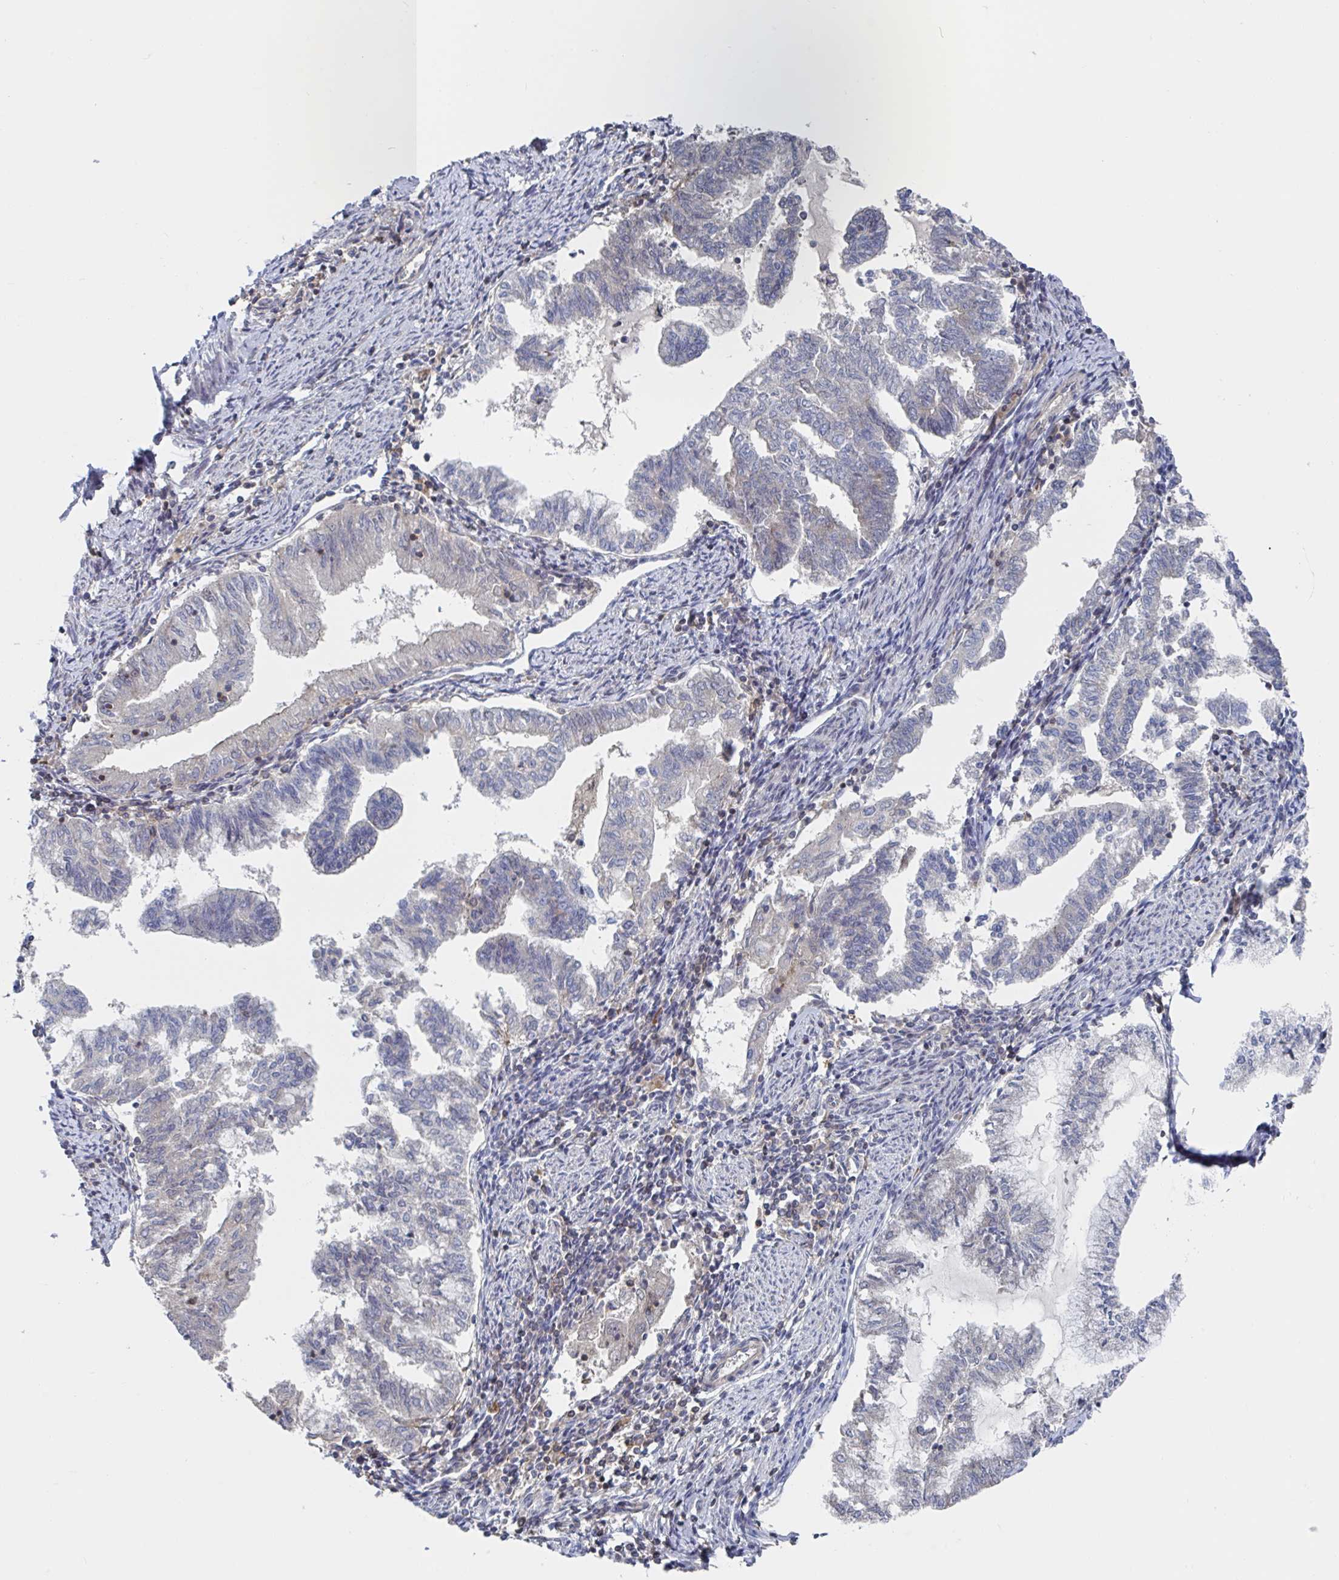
{"staining": {"intensity": "negative", "quantity": "none", "location": "none"}, "tissue": "endometrial cancer", "cell_type": "Tumor cells", "image_type": "cancer", "snomed": [{"axis": "morphology", "description": "Adenocarcinoma, NOS"}, {"axis": "topography", "description": "Endometrium"}], "caption": "High power microscopy micrograph of an IHC micrograph of endometrial adenocarcinoma, revealing no significant positivity in tumor cells.", "gene": "DHRS12", "patient": {"sex": "female", "age": 79}}